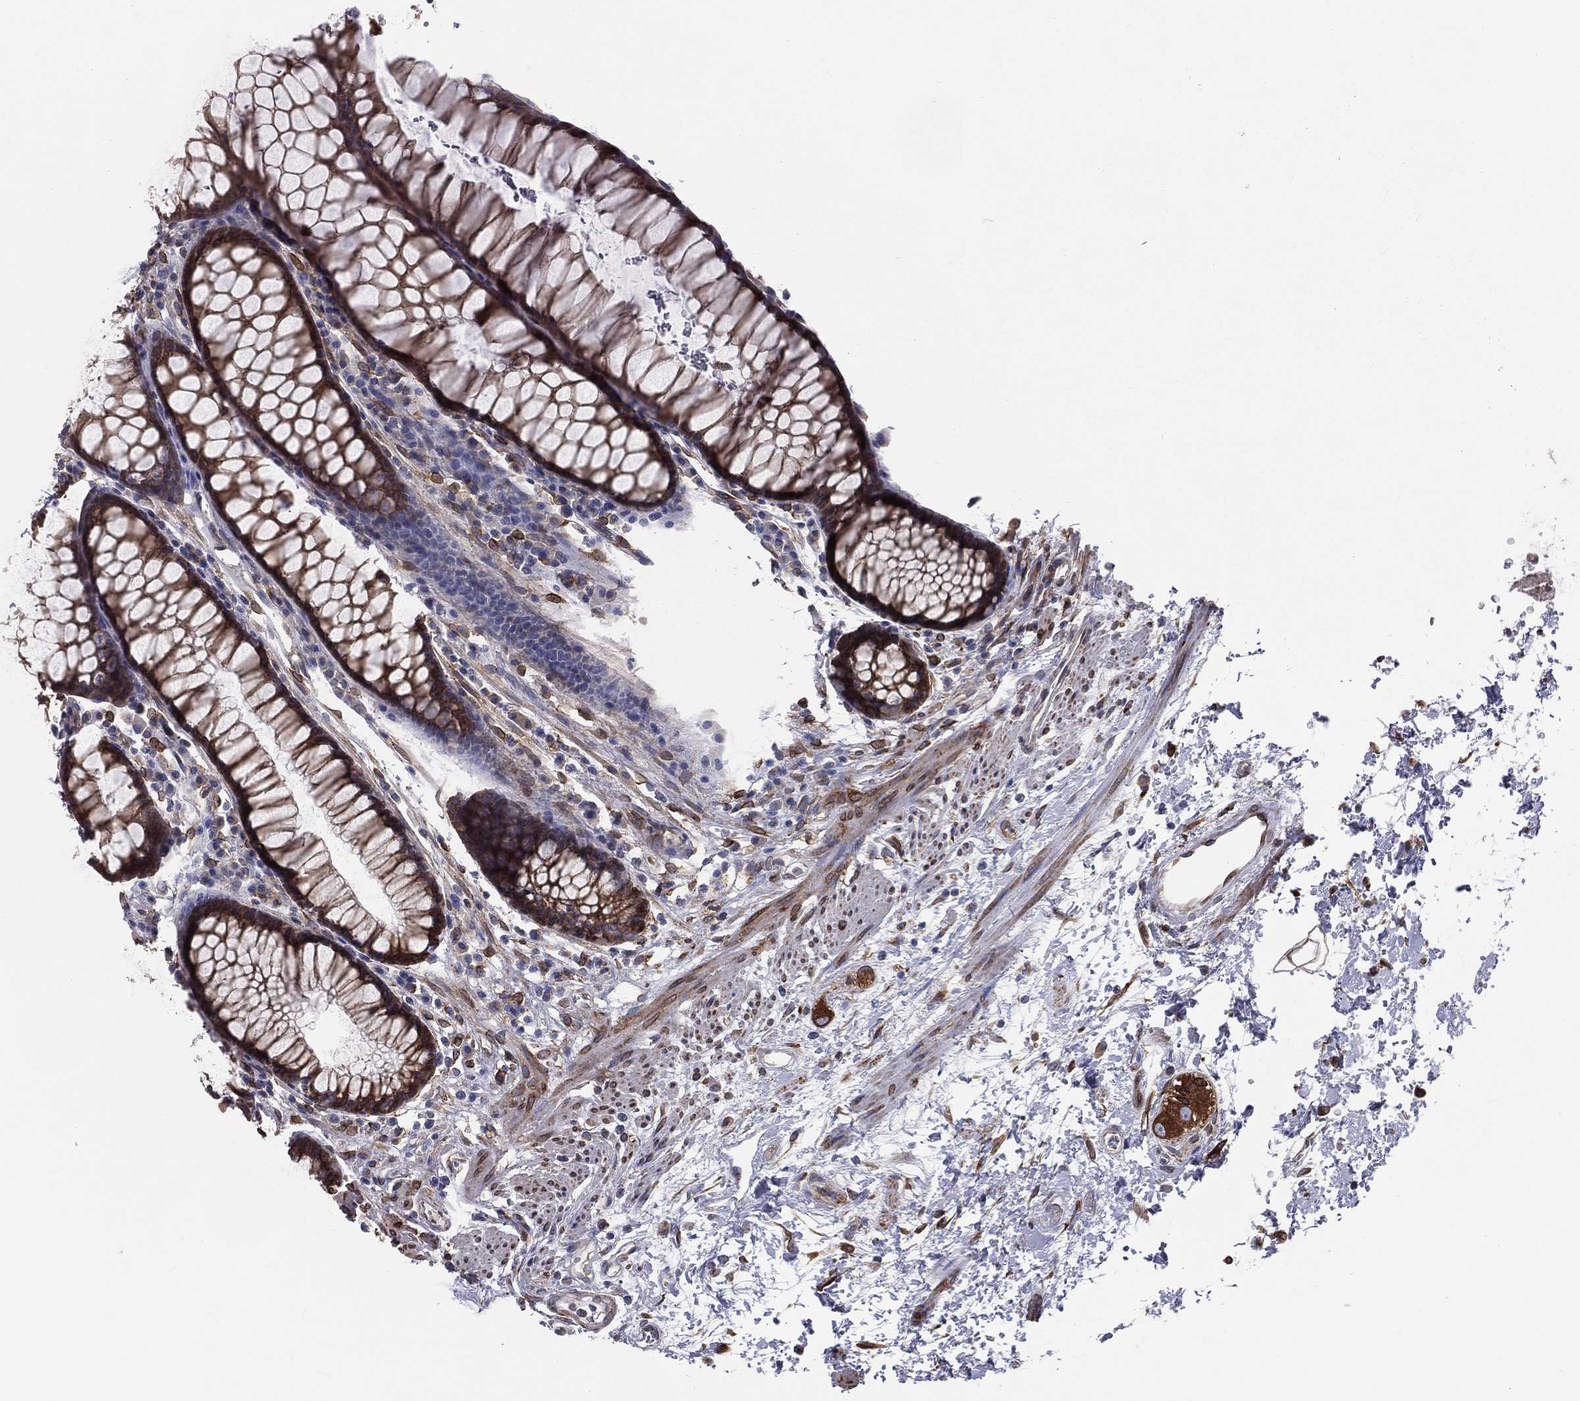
{"staining": {"intensity": "strong", "quantity": ">75%", "location": "cytoplasmic/membranous"}, "tissue": "rectum", "cell_type": "Glandular cells", "image_type": "normal", "snomed": [{"axis": "morphology", "description": "Normal tissue, NOS"}, {"axis": "topography", "description": "Rectum"}], "caption": "Glandular cells show high levels of strong cytoplasmic/membranous staining in about >75% of cells in unremarkable human rectum.", "gene": "PGRMC1", "patient": {"sex": "female", "age": 68}}